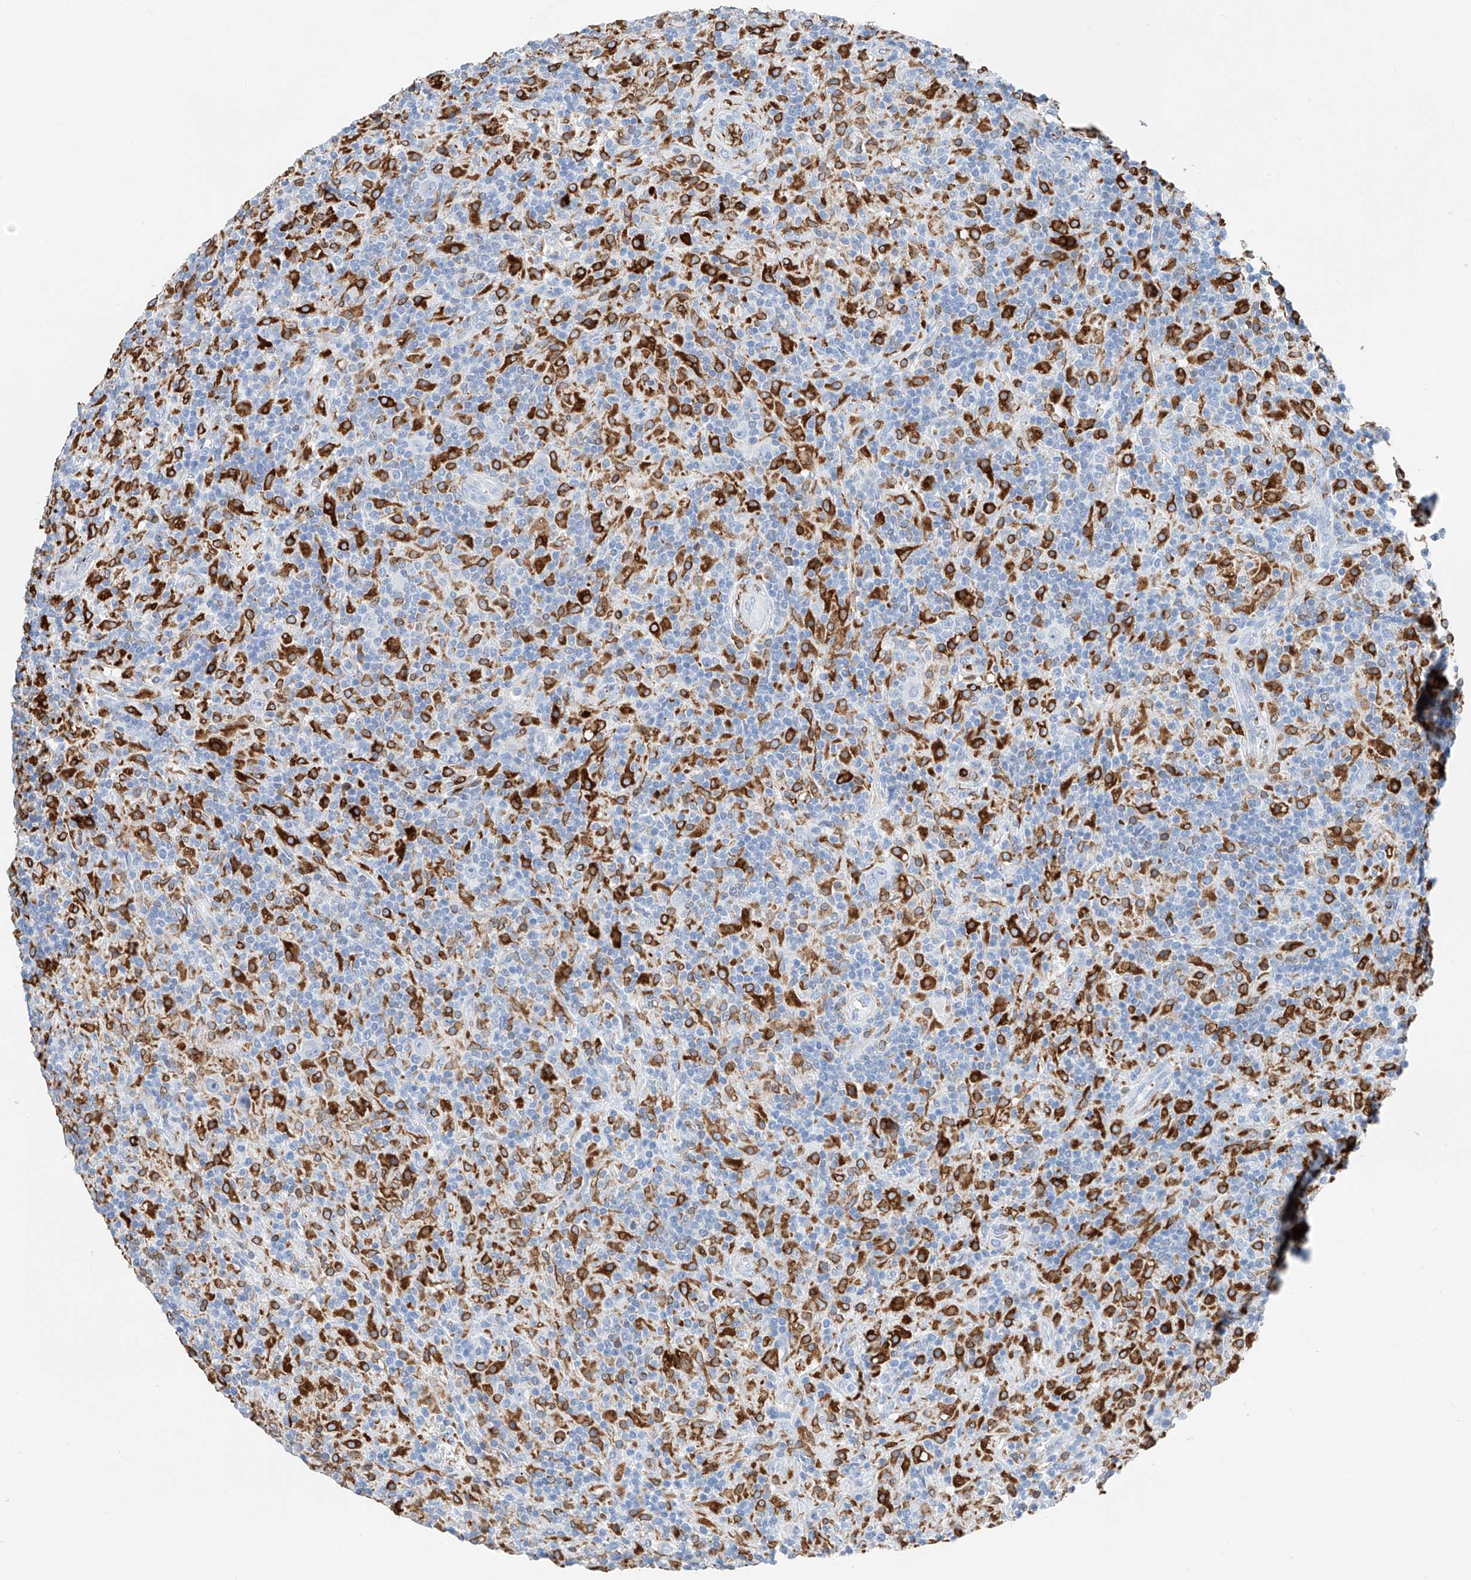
{"staining": {"intensity": "negative", "quantity": "none", "location": "none"}, "tissue": "lymphoma", "cell_type": "Tumor cells", "image_type": "cancer", "snomed": [{"axis": "morphology", "description": "Hodgkin's disease, NOS"}, {"axis": "topography", "description": "Lymph node"}], "caption": "IHC photomicrograph of human Hodgkin's disease stained for a protein (brown), which displays no staining in tumor cells. (DAB (3,3'-diaminobenzidine) immunohistochemistry (IHC), high magnification).", "gene": "TBXAS1", "patient": {"sex": "male", "age": 70}}